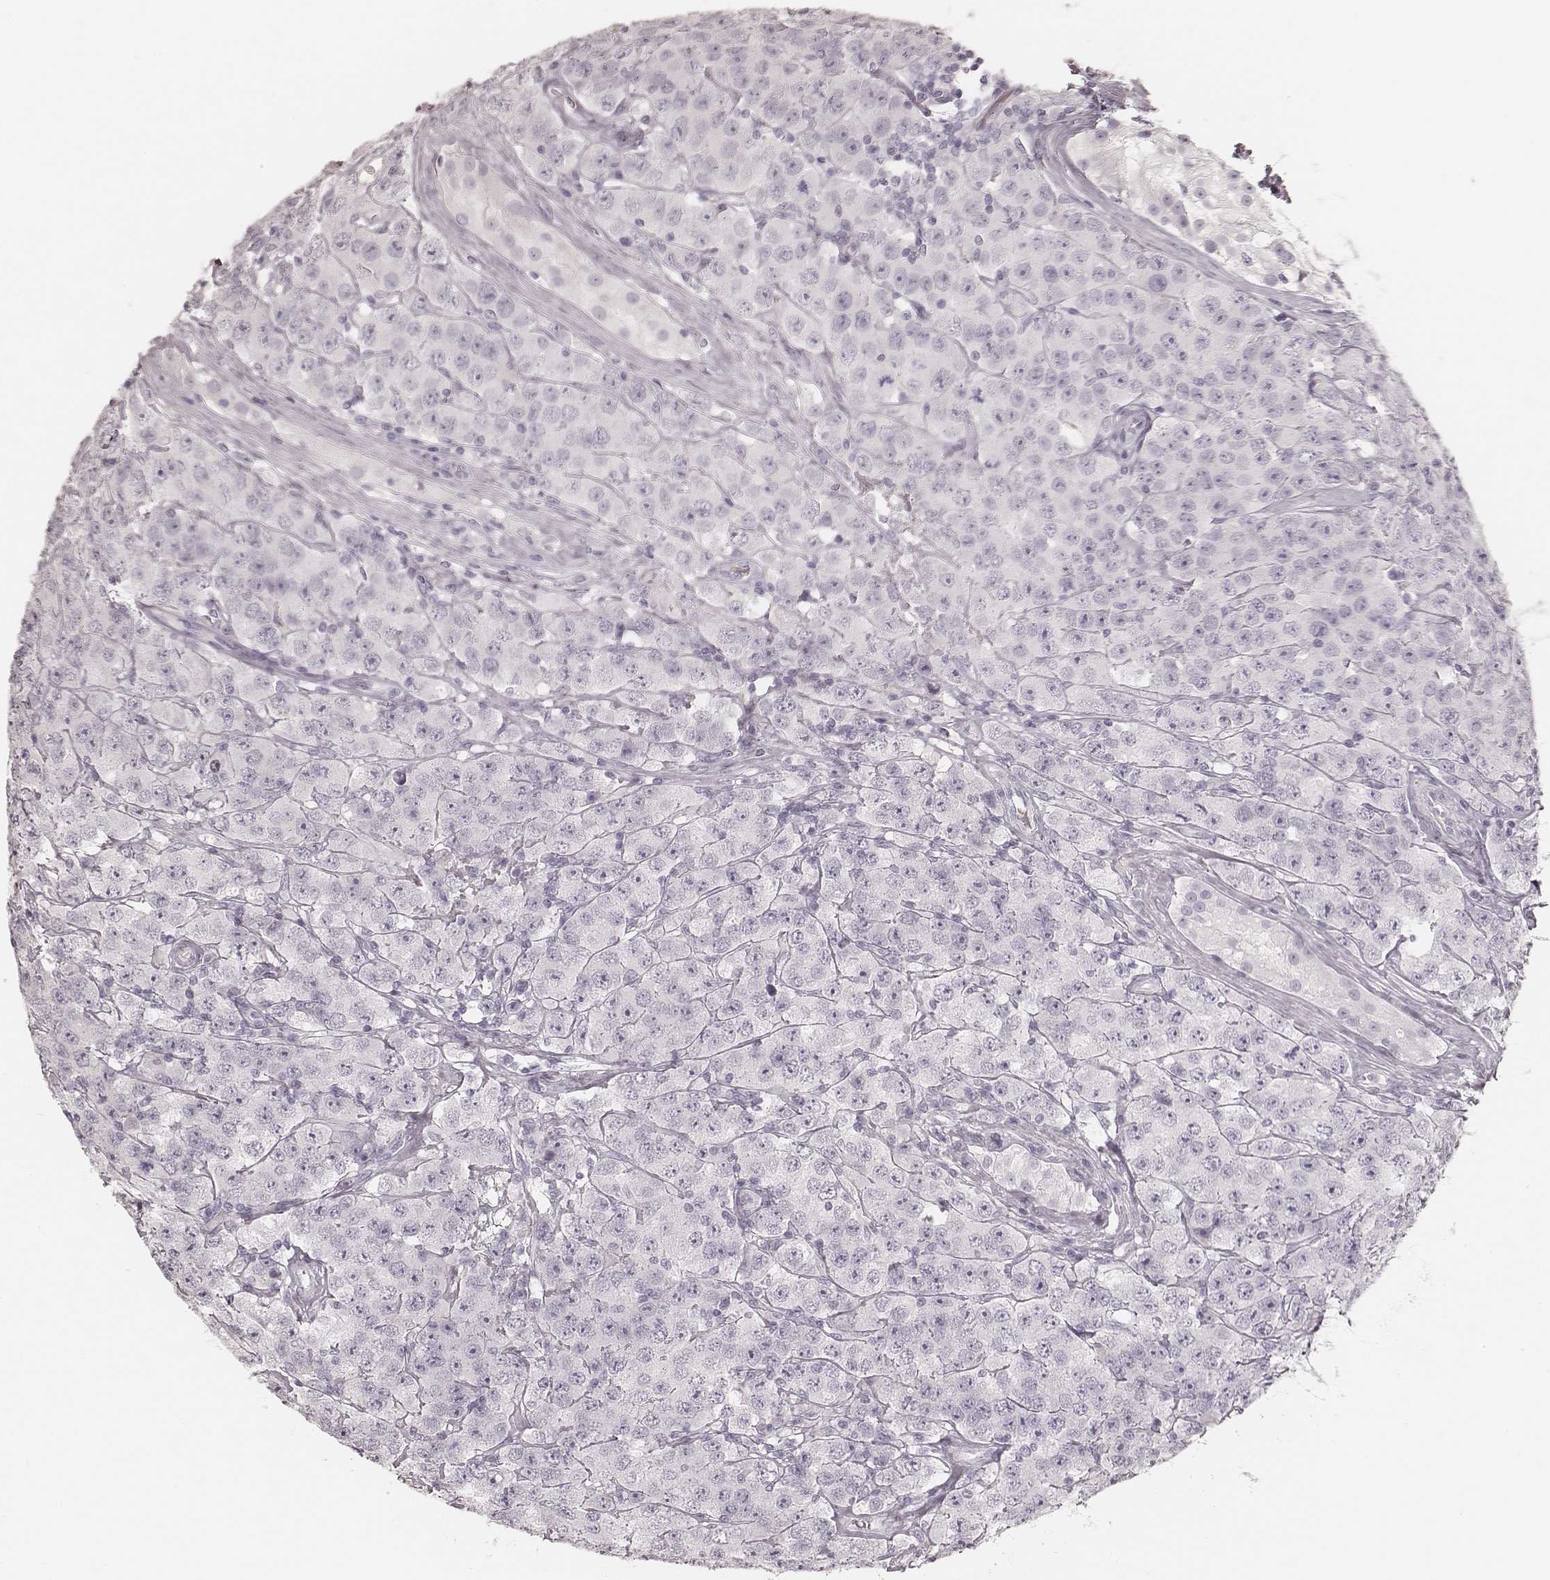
{"staining": {"intensity": "negative", "quantity": "none", "location": "none"}, "tissue": "testis cancer", "cell_type": "Tumor cells", "image_type": "cancer", "snomed": [{"axis": "morphology", "description": "Seminoma, NOS"}, {"axis": "topography", "description": "Testis"}], "caption": "A photomicrograph of testis cancer (seminoma) stained for a protein reveals no brown staining in tumor cells.", "gene": "KRT26", "patient": {"sex": "male", "age": 52}}